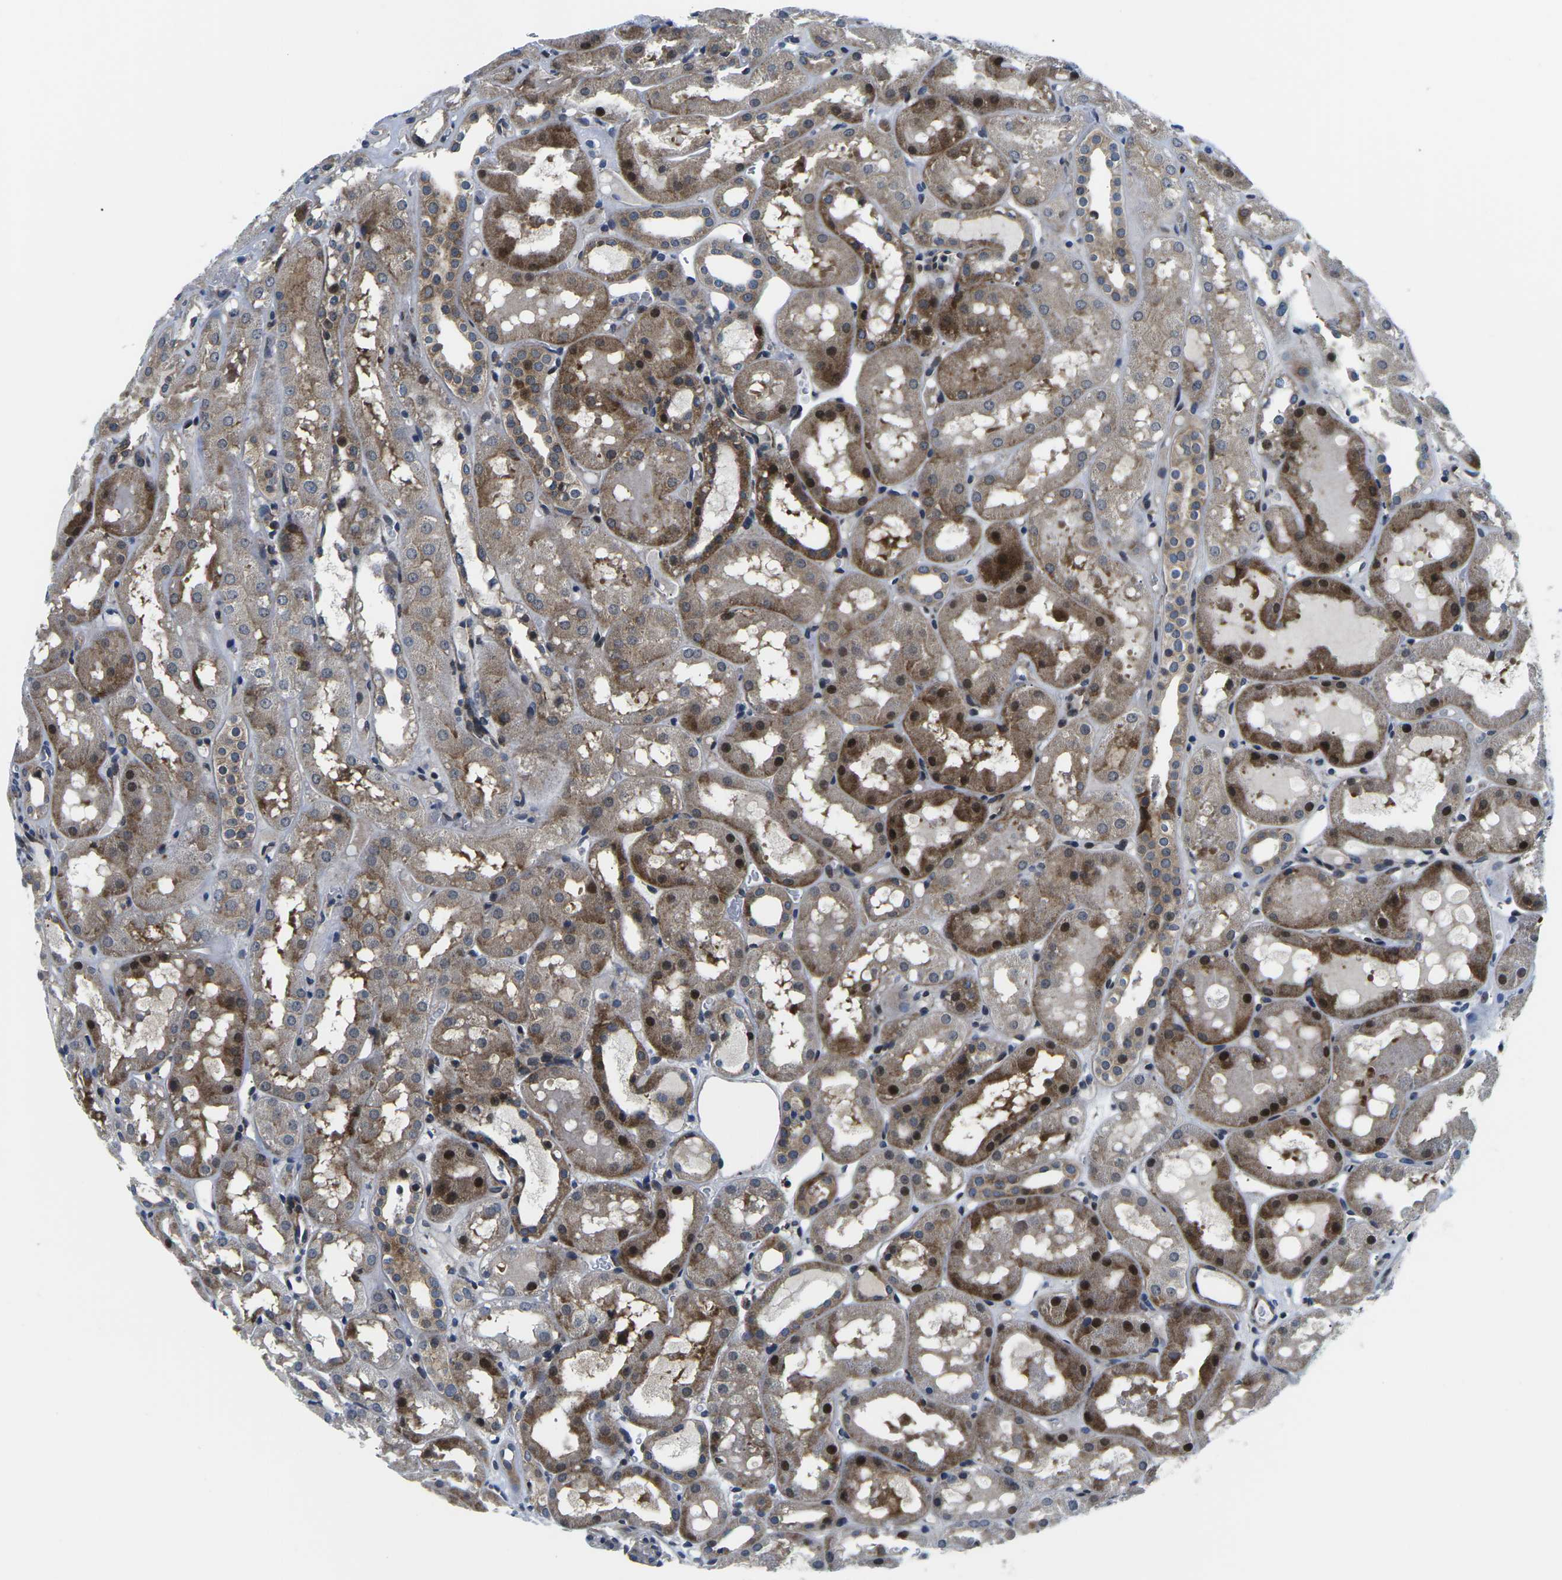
{"staining": {"intensity": "negative", "quantity": "none", "location": "none"}, "tissue": "kidney", "cell_type": "Cells in glomeruli", "image_type": "normal", "snomed": [{"axis": "morphology", "description": "Normal tissue, NOS"}, {"axis": "topography", "description": "Kidney"}, {"axis": "topography", "description": "Urinary bladder"}], "caption": "This is an immunohistochemistry (IHC) photomicrograph of normal kidney. There is no expression in cells in glomeruli.", "gene": "EIF4E", "patient": {"sex": "male", "age": 16}}